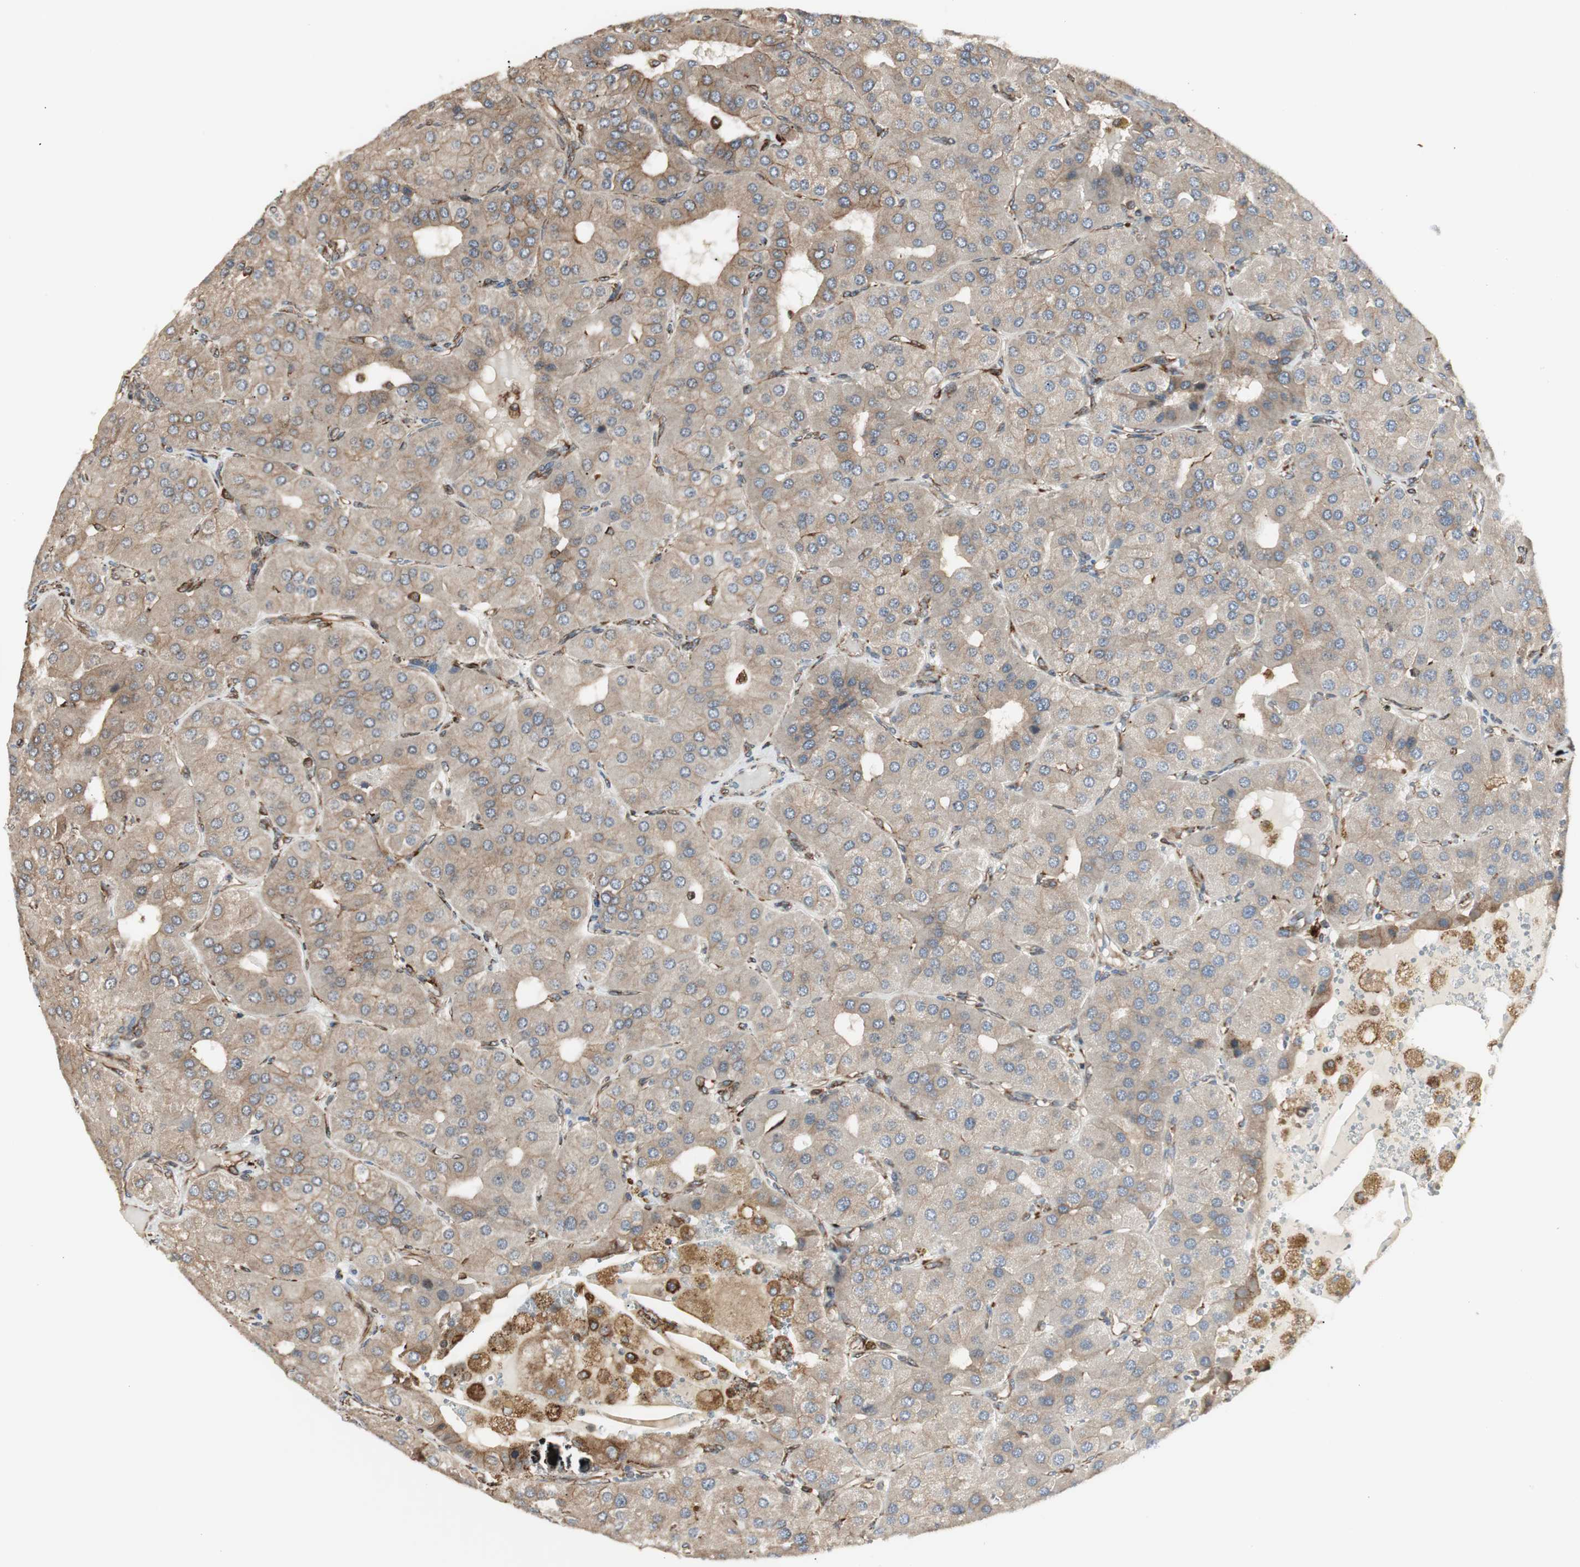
{"staining": {"intensity": "moderate", "quantity": ">75%", "location": "cytoplasmic/membranous"}, "tissue": "parathyroid gland", "cell_type": "Glandular cells", "image_type": "normal", "snomed": [{"axis": "morphology", "description": "Normal tissue, NOS"}, {"axis": "morphology", "description": "Adenoma, NOS"}, {"axis": "topography", "description": "Parathyroid gland"}], "caption": "Protein expression by immunohistochemistry (IHC) reveals moderate cytoplasmic/membranous positivity in about >75% of glandular cells in benign parathyroid gland.", "gene": "HSP90B1", "patient": {"sex": "female", "age": 86}}